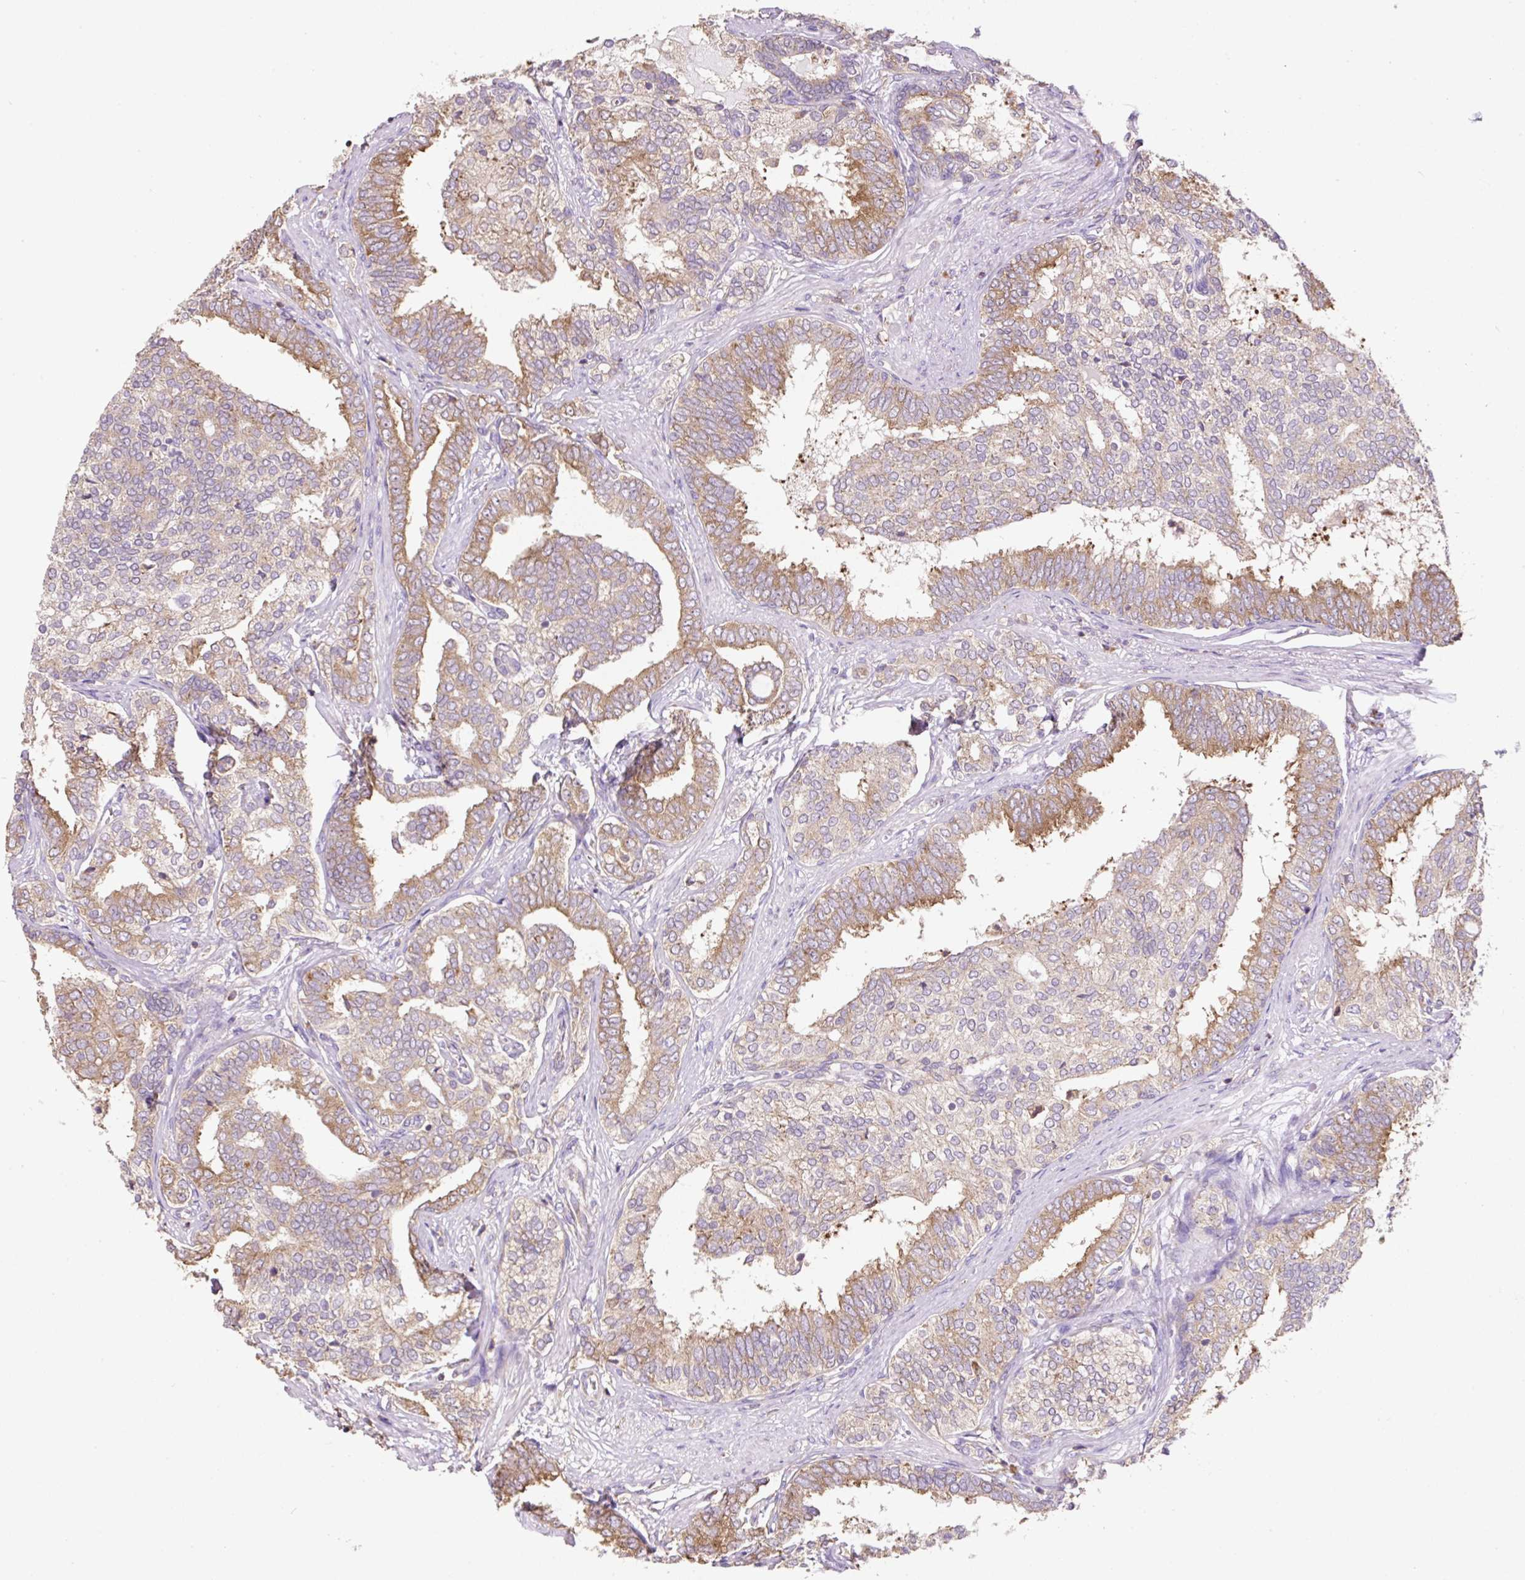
{"staining": {"intensity": "moderate", "quantity": "25%-75%", "location": "cytoplasmic/membranous"}, "tissue": "prostate cancer", "cell_type": "Tumor cells", "image_type": "cancer", "snomed": [{"axis": "morphology", "description": "Adenocarcinoma, High grade"}, {"axis": "topography", "description": "Prostate"}], "caption": "Immunohistochemical staining of human prostate high-grade adenocarcinoma reveals medium levels of moderate cytoplasmic/membranous staining in about 25%-75% of tumor cells.", "gene": "RPS23", "patient": {"sex": "male", "age": 72}}